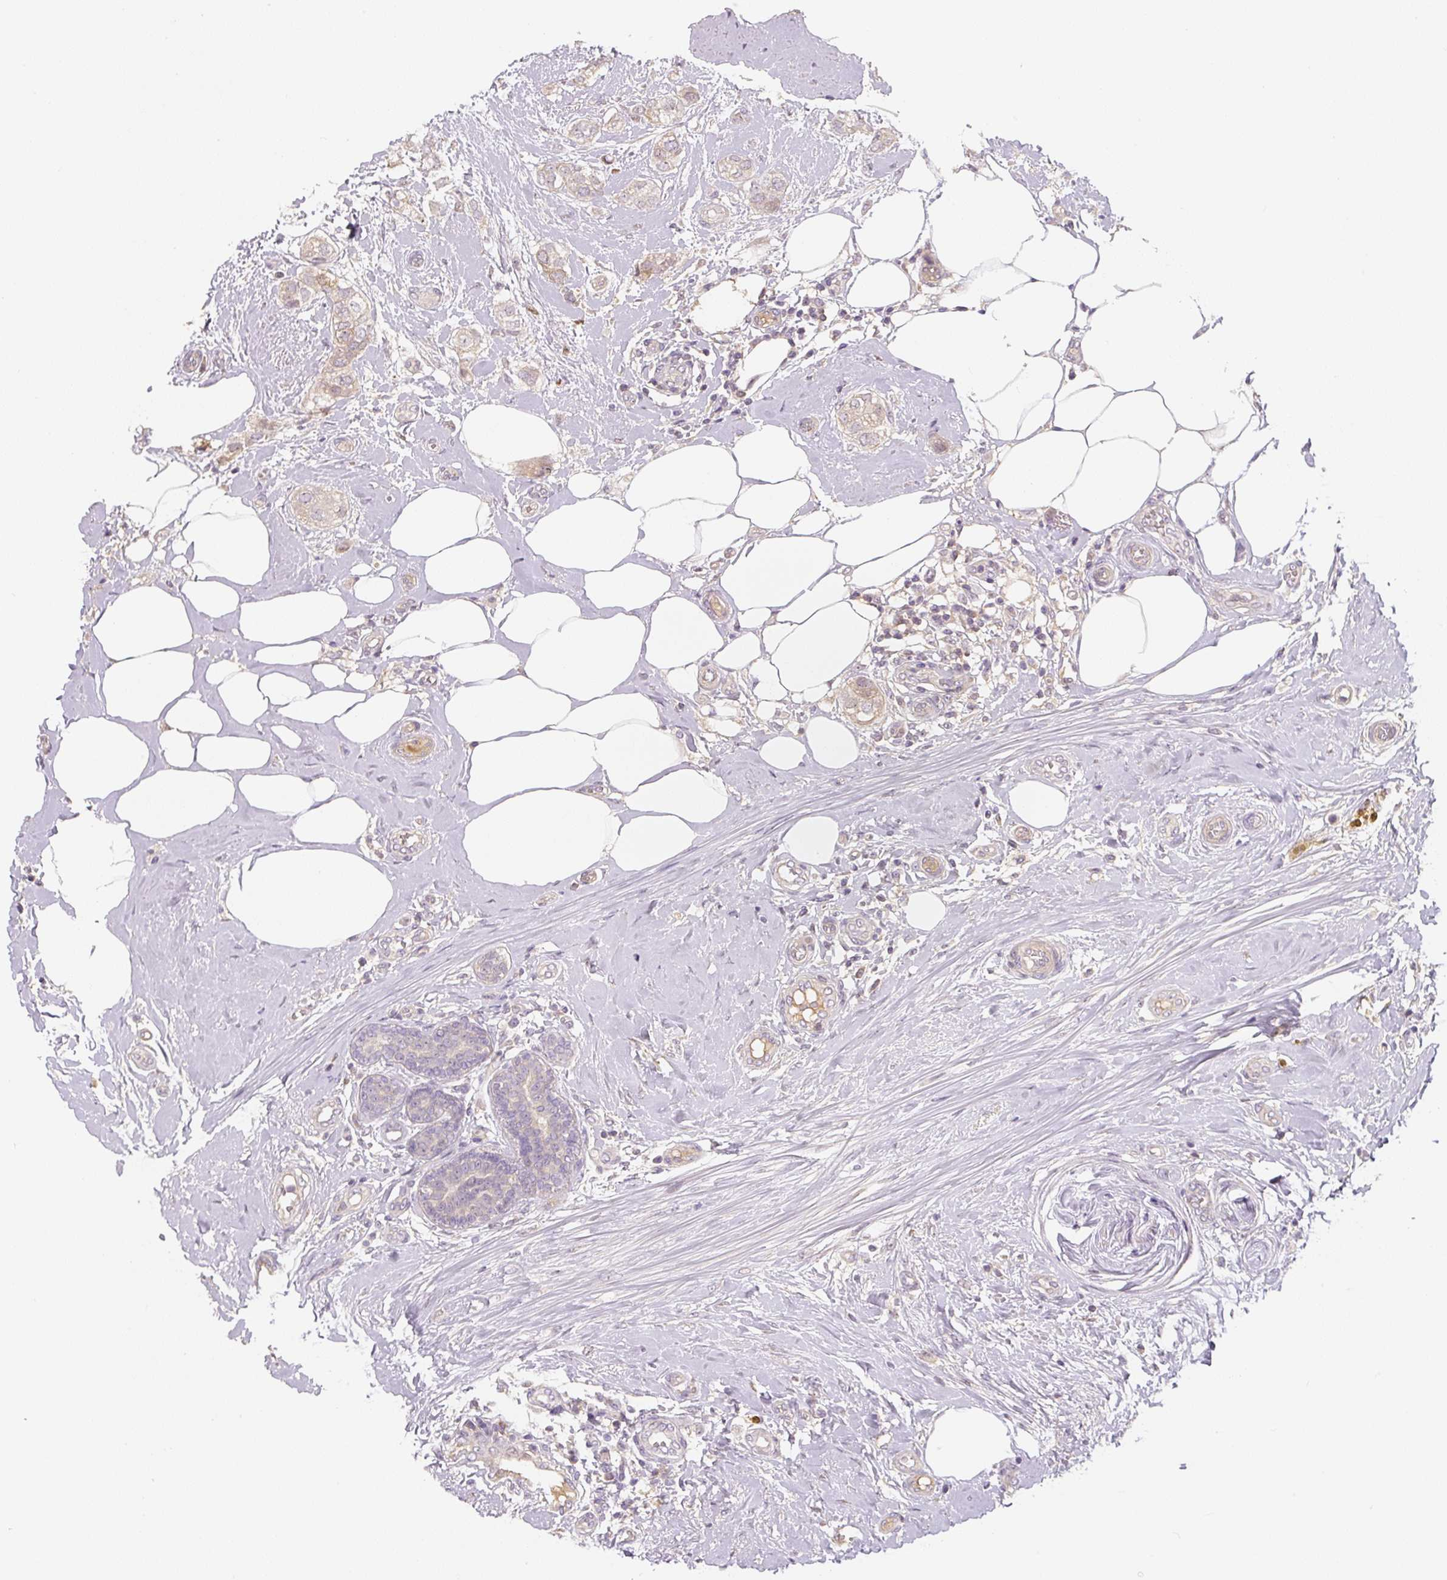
{"staining": {"intensity": "weak", "quantity": "25%-75%", "location": "cytoplasmic/membranous"}, "tissue": "breast cancer", "cell_type": "Tumor cells", "image_type": "cancer", "snomed": [{"axis": "morphology", "description": "Duct carcinoma"}, {"axis": "topography", "description": "Breast"}], "caption": "Approximately 25%-75% of tumor cells in breast infiltrating ductal carcinoma demonstrate weak cytoplasmic/membranous protein staining as visualized by brown immunohistochemical staining.", "gene": "PWWP3B", "patient": {"sex": "female", "age": 73}}